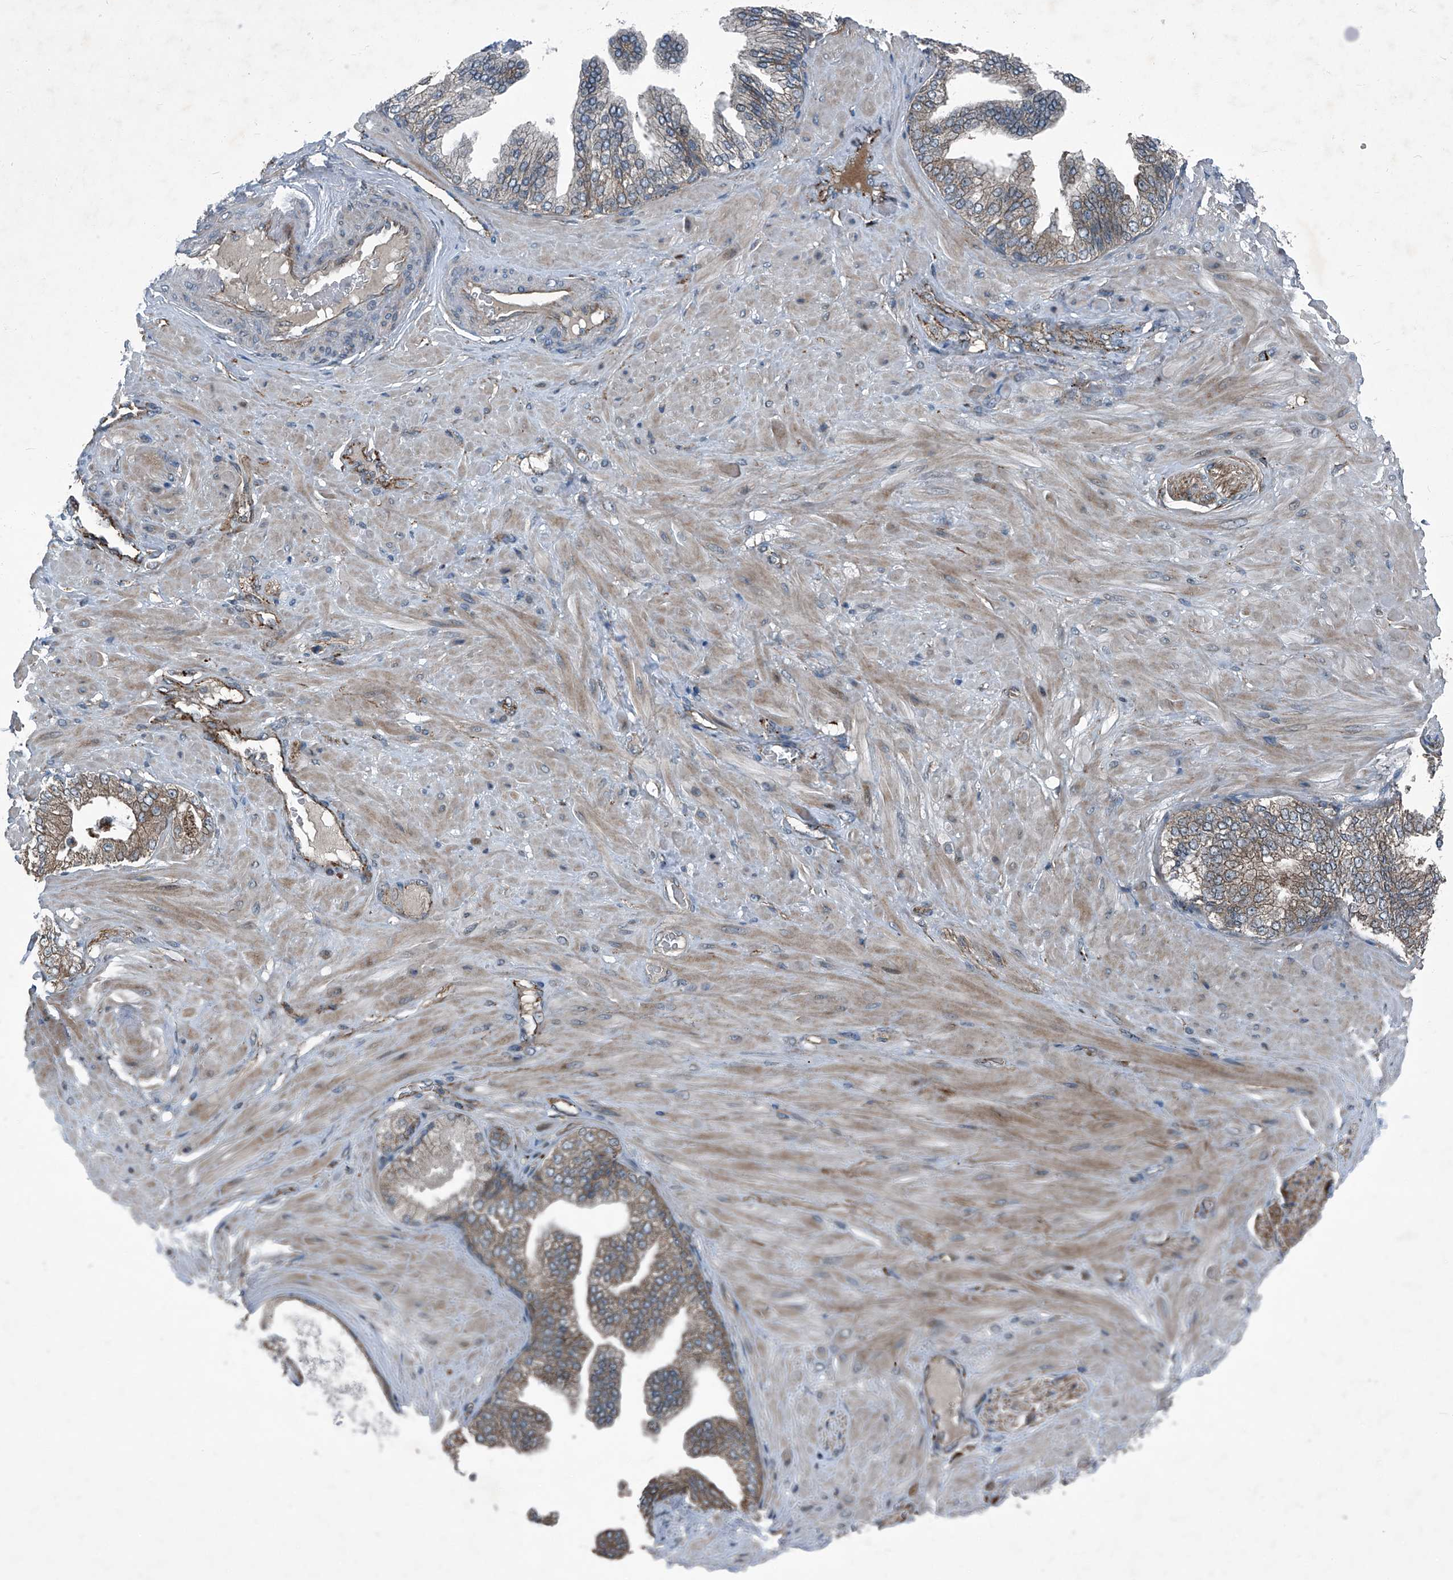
{"staining": {"intensity": "moderate", "quantity": "<25%", "location": "cytoplasmic/membranous"}, "tissue": "adipose tissue", "cell_type": "Adipocytes", "image_type": "normal", "snomed": [{"axis": "morphology", "description": "Normal tissue, NOS"}, {"axis": "morphology", "description": "Adenocarcinoma, Low grade"}, {"axis": "topography", "description": "Prostate"}, {"axis": "topography", "description": "Peripheral nerve tissue"}], "caption": "The photomicrograph displays staining of unremarkable adipose tissue, revealing moderate cytoplasmic/membranous protein staining (brown color) within adipocytes.", "gene": "SENP2", "patient": {"sex": "male", "age": 63}}